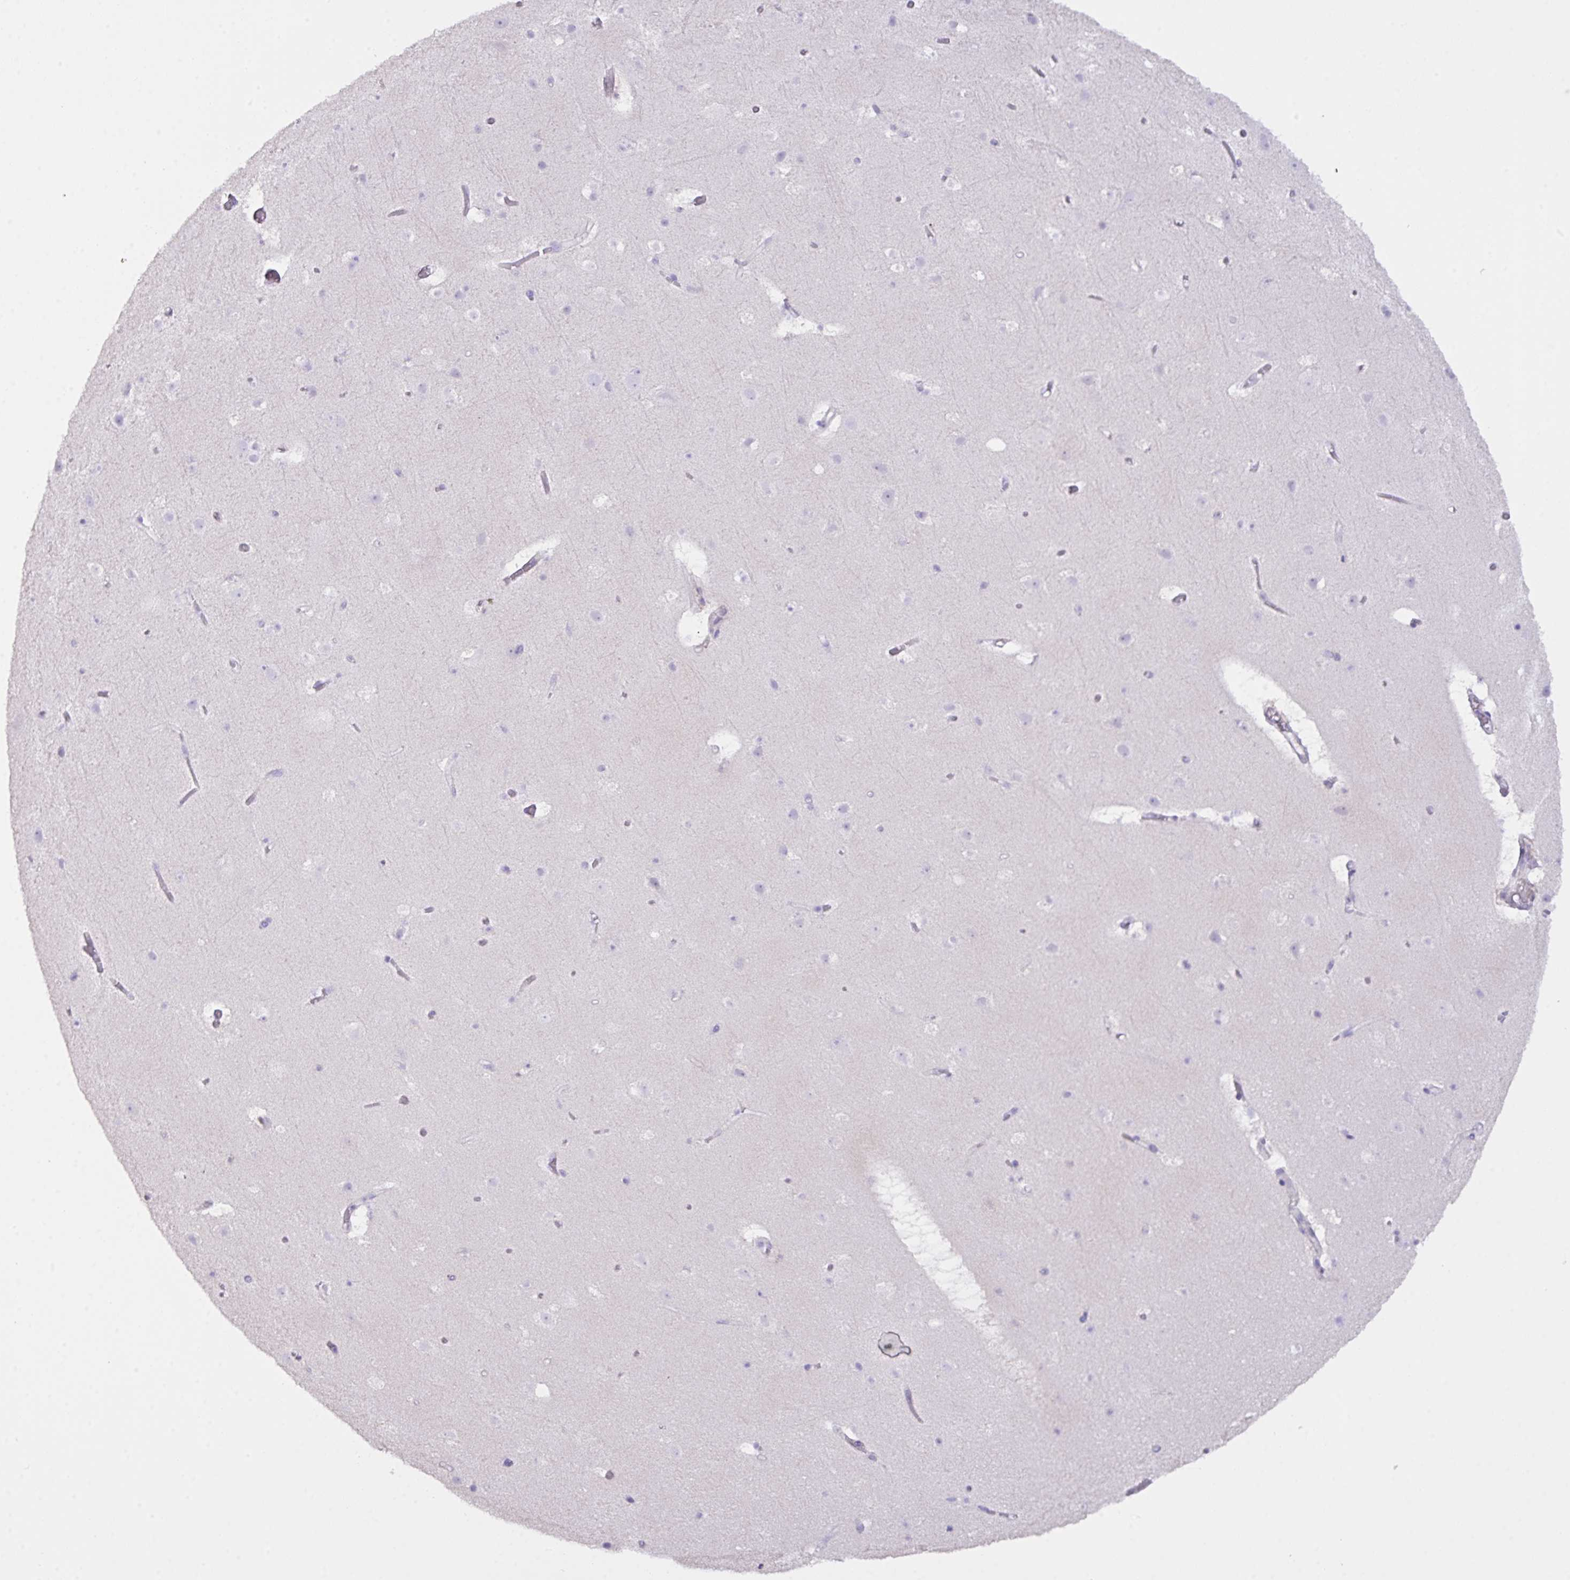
{"staining": {"intensity": "negative", "quantity": "none", "location": "none"}, "tissue": "cerebral cortex", "cell_type": "Endothelial cells", "image_type": "normal", "snomed": [{"axis": "morphology", "description": "Normal tissue, NOS"}, {"axis": "topography", "description": "Cerebral cortex"}], "caption": "This image is of unremarkable cerebral cortex stained with immunohistochemistry to label a protein in brown with the nuclei are counter-stained blue. There is no staining in endothelial cells.", "gene": "CST11", "patient": {"sex": "female", "age": 42}}